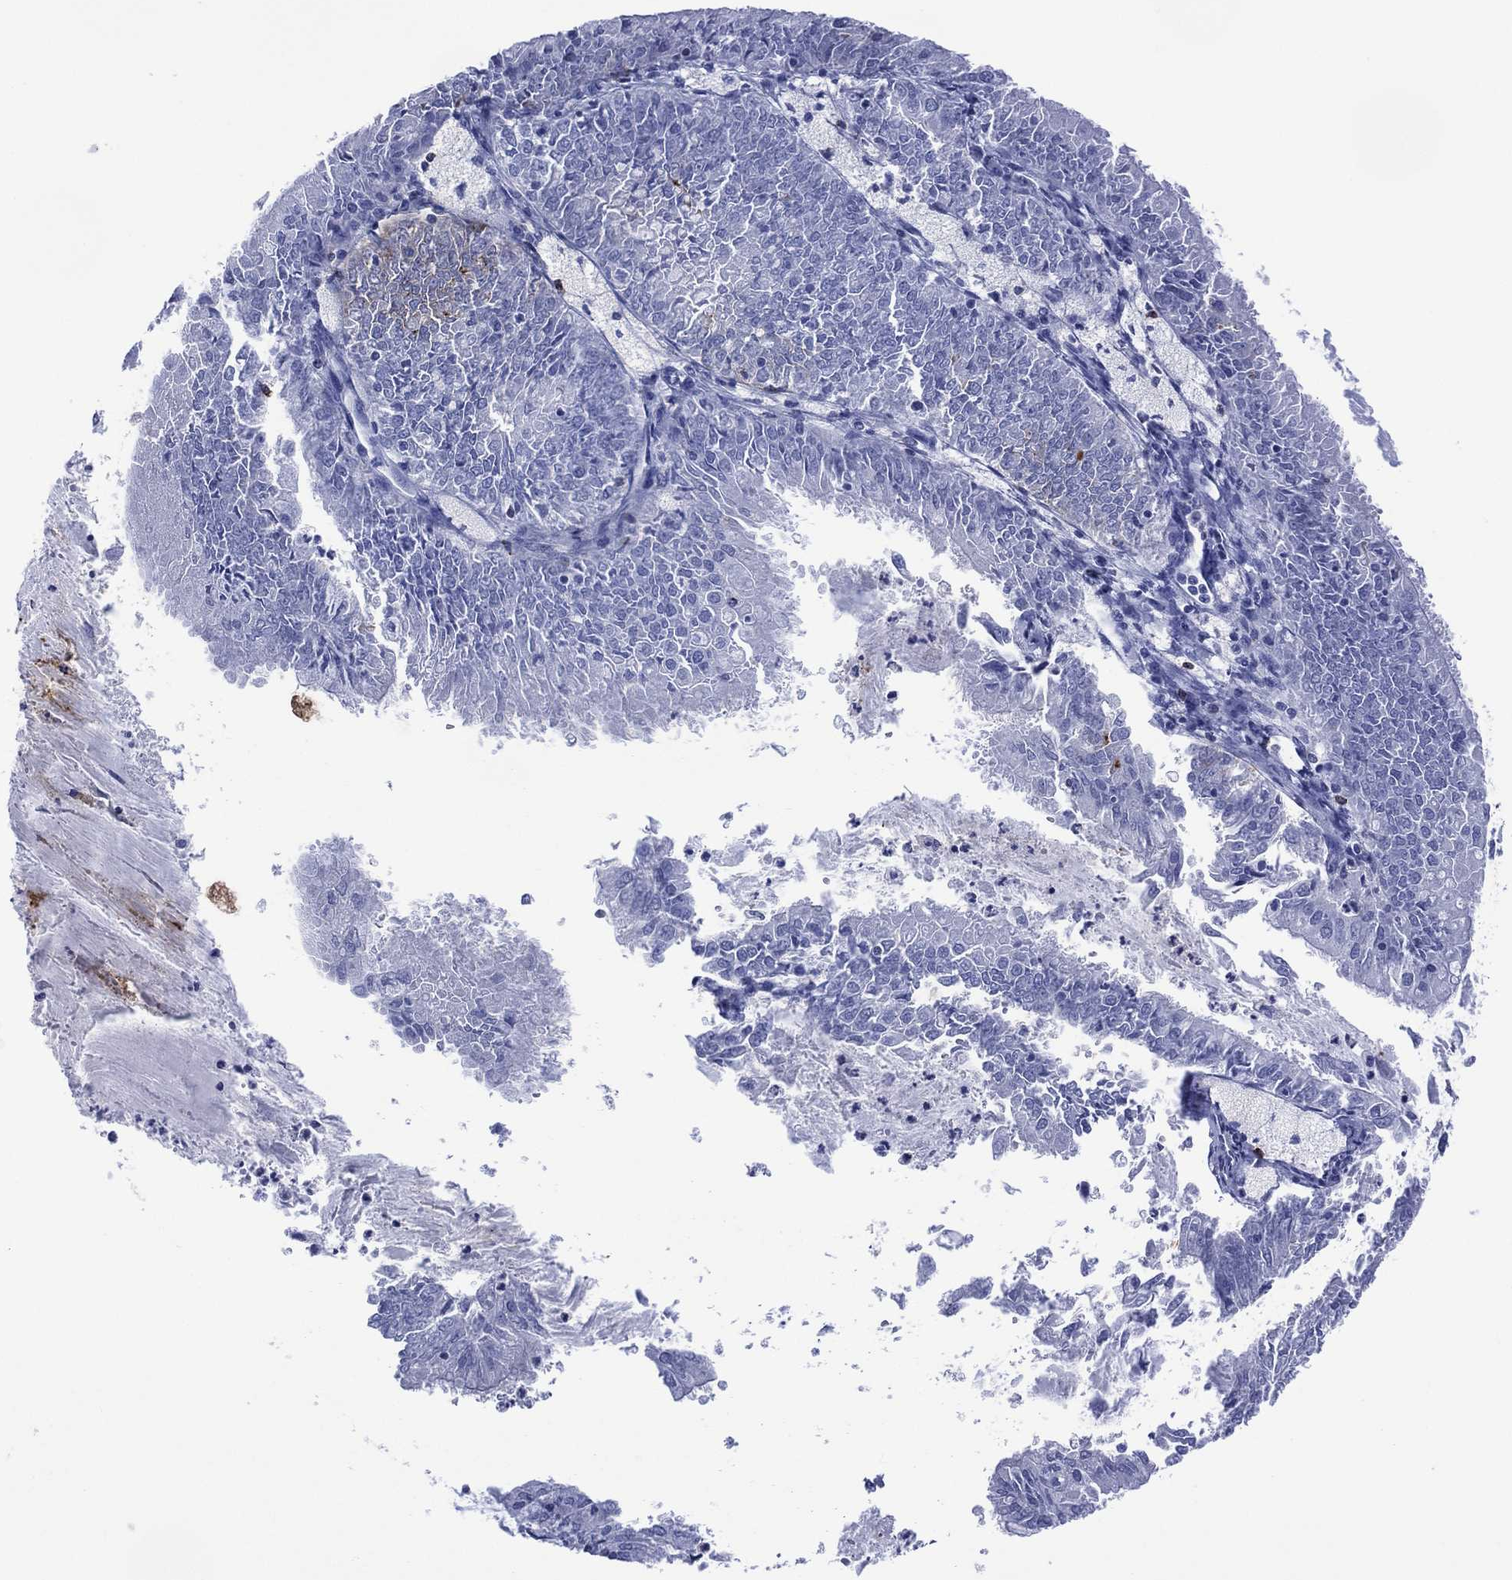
{"staining": {"intensity": "negative", "quantity": "none", "location": "none"}, "tissue": "endometrial cancer", "cell_type": "Tumor cells", "image_type": "cancer", "snomed": [{"axis": "morphology", "description": "Adenocarcinoma, NOS"}, {"axis": "topography", "description": "Endometrium"}], "caption": "Immunohistochemistry micrograph of endometrial cancer (adenocarcinoma) stained for a protein (brown), which reveals no positivity in tumor cells.", "gene": "DPP4", "patient": {"sex": "female", "age": 57}}